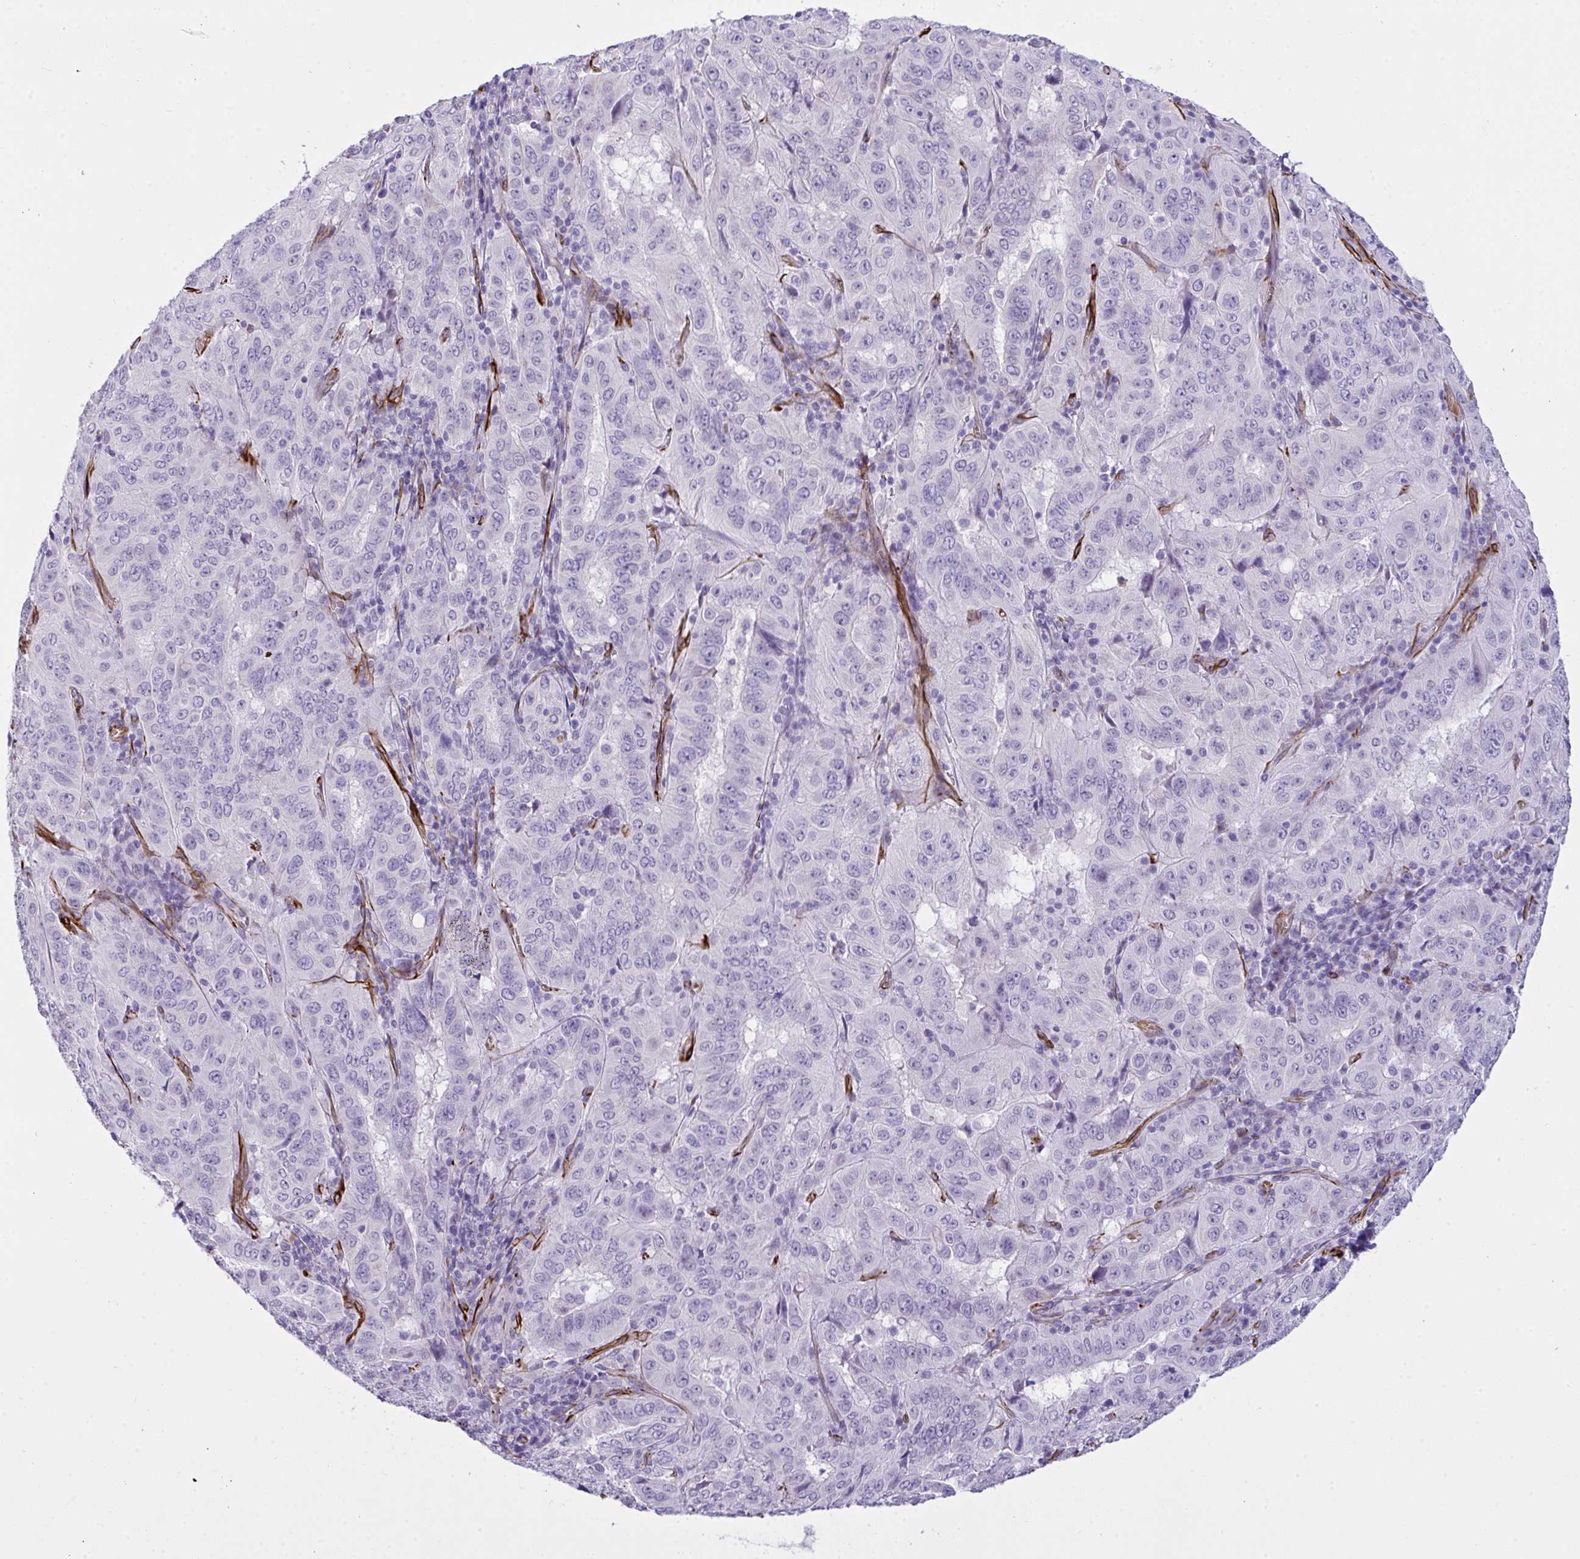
{"staining": {"intensity": "negative", "quantity": "none", "location": "none"}, "tissue": "pancreatic cancer", "cell_type": "Tumor cells", "image_type": "cancer", "snomed": [{"axis": "morphology", "description": "Adenocarcinoma, NOS"}, {"axis": "topography", "description": "Pancreas"}], "caption": "Immunohistochemistry image of pancreatic cancer stained for a protein (brown), which demonstrates no positivity in tumor cells.", "gene": "SLC35B1", "patient": {"sex": "male", "age": 63}}